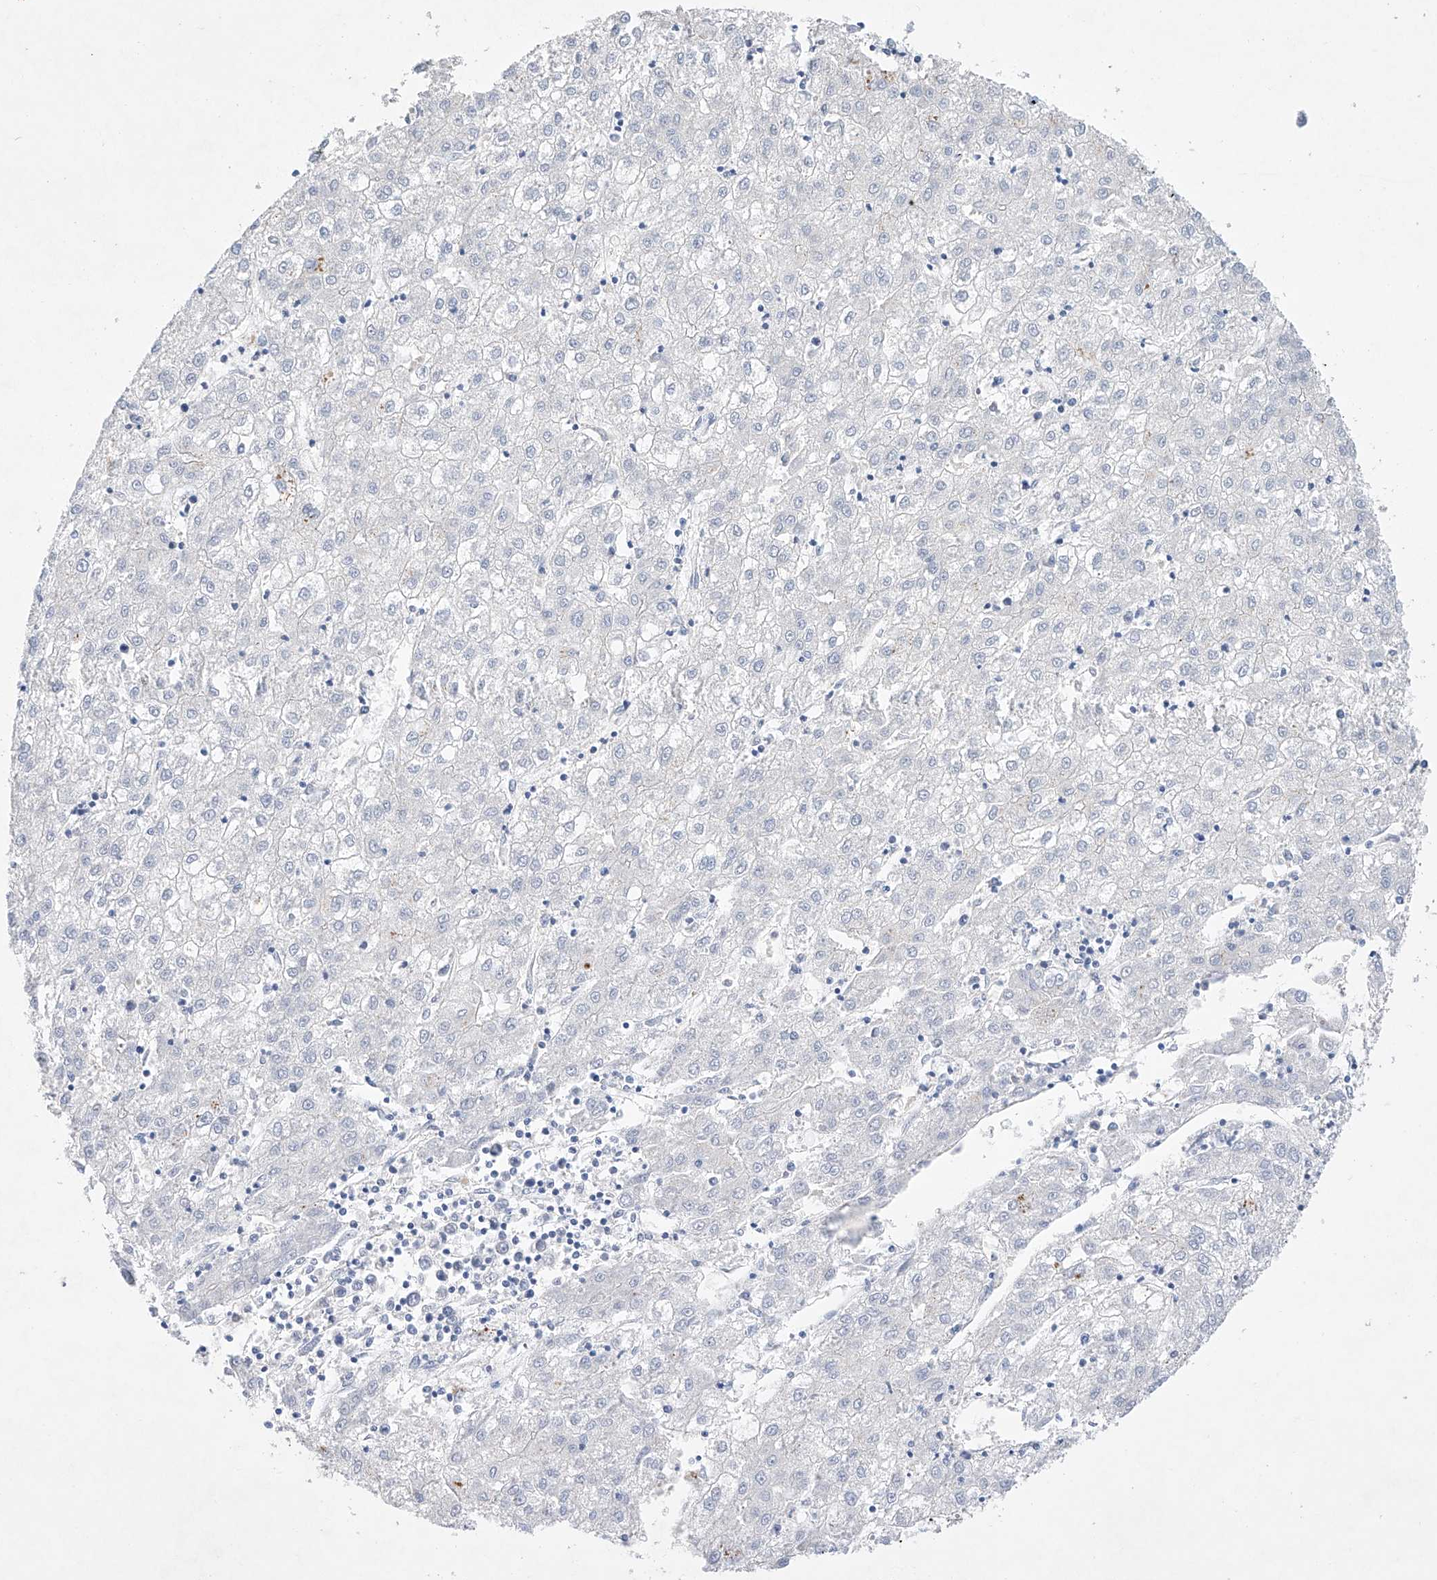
{"staining": {"intensity": "negative", "quantity": "none", "location": "none"}, "tissue": "liver cancer", "cell_type": "Tumor cells", "image_type": "cancer", "snomed": [{"axis": "morphology", "description": "Carcinoma, Hepatocellular, NOS"}, {"axis": "topography", "description": "Liver"}], "caption": "IHC of human liver cancer demonstrates no staining in tumor cells.", "gene": "LURAP1", "patient": {"sex": "male", "age": 72}}